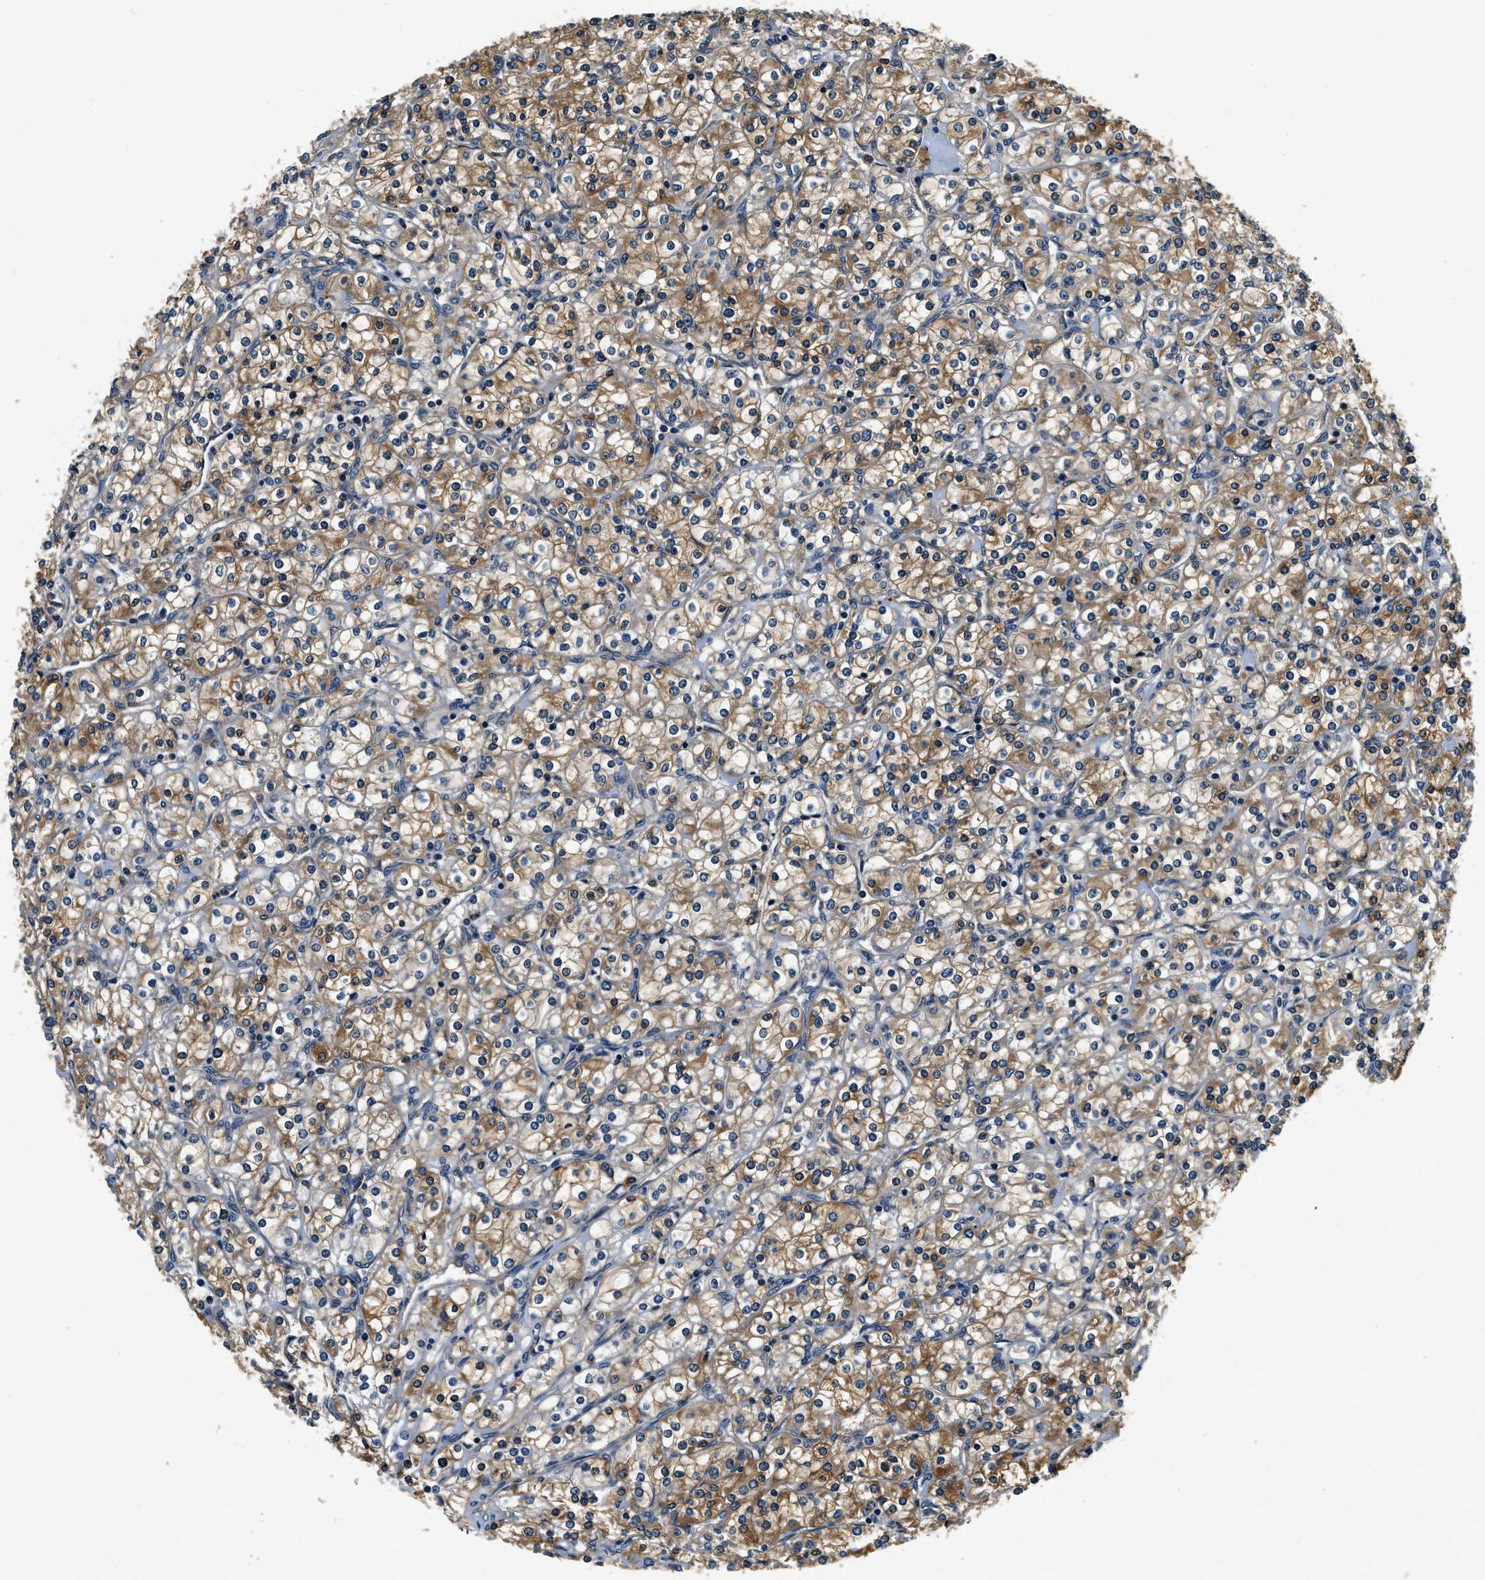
{"staining": {"intensity": "moderate", "quantity": ">75%", "location": "cytoplasmic/membranous"}, "tissue": "renal cancer", "cell_type": "Tumor cells", "image_type": "cancer", "snomed": [{"axis": "morphology", "description": "Adenocarcinoma, NOS"}, {"axis": "topography", "description": "Kidney"}], "caption": "This image displays immunohistochemistry (IHC) staining of human renal cancer, with medium moderate cytoplasmic/membranous expression in approximately >75% of tumor cells.", "gene": "RESF1", "patient": {"sex": "male", "age": 77}}